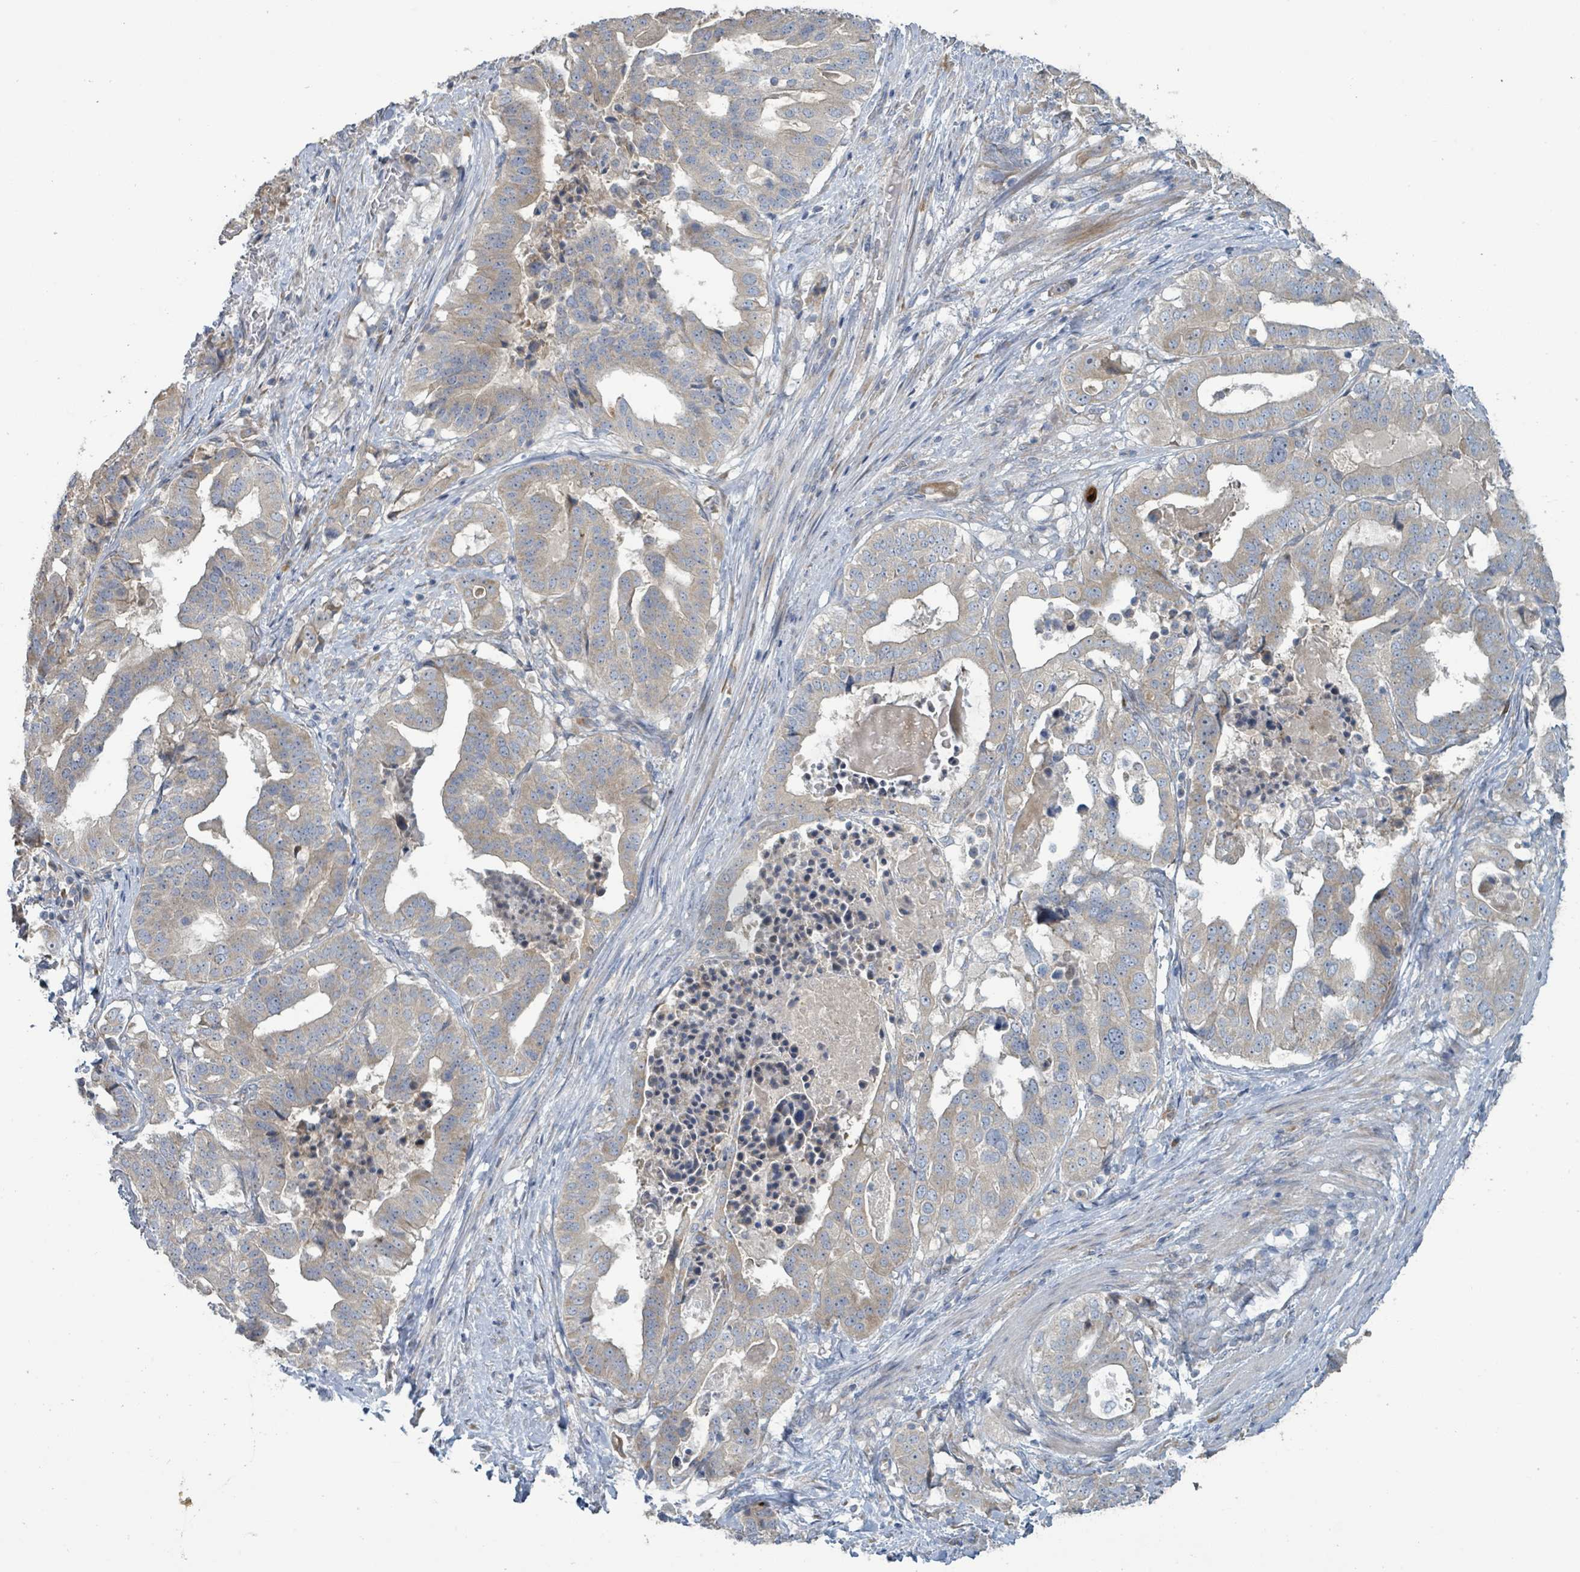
{"staining": {"intensity": "weak", "quantity": ">75%", "location": "cytoplasmic/membranous"}, "tissue": "stomach cancer", "cell_type": "Tumor cells", "image_type": "cancer", "snomed": [{"axis": "morphology", "description": "Adenocarcinoma, NOS"}, {"axis": "topography", "description": "Stomach"}], "caption": "Tumor cells show low levels of weak cytoplasmic/membranous staining in approximately >75% of cells in human stomach cancer.", "gene": "RPL32", "patient": {"sex": "male", "age": 48}}